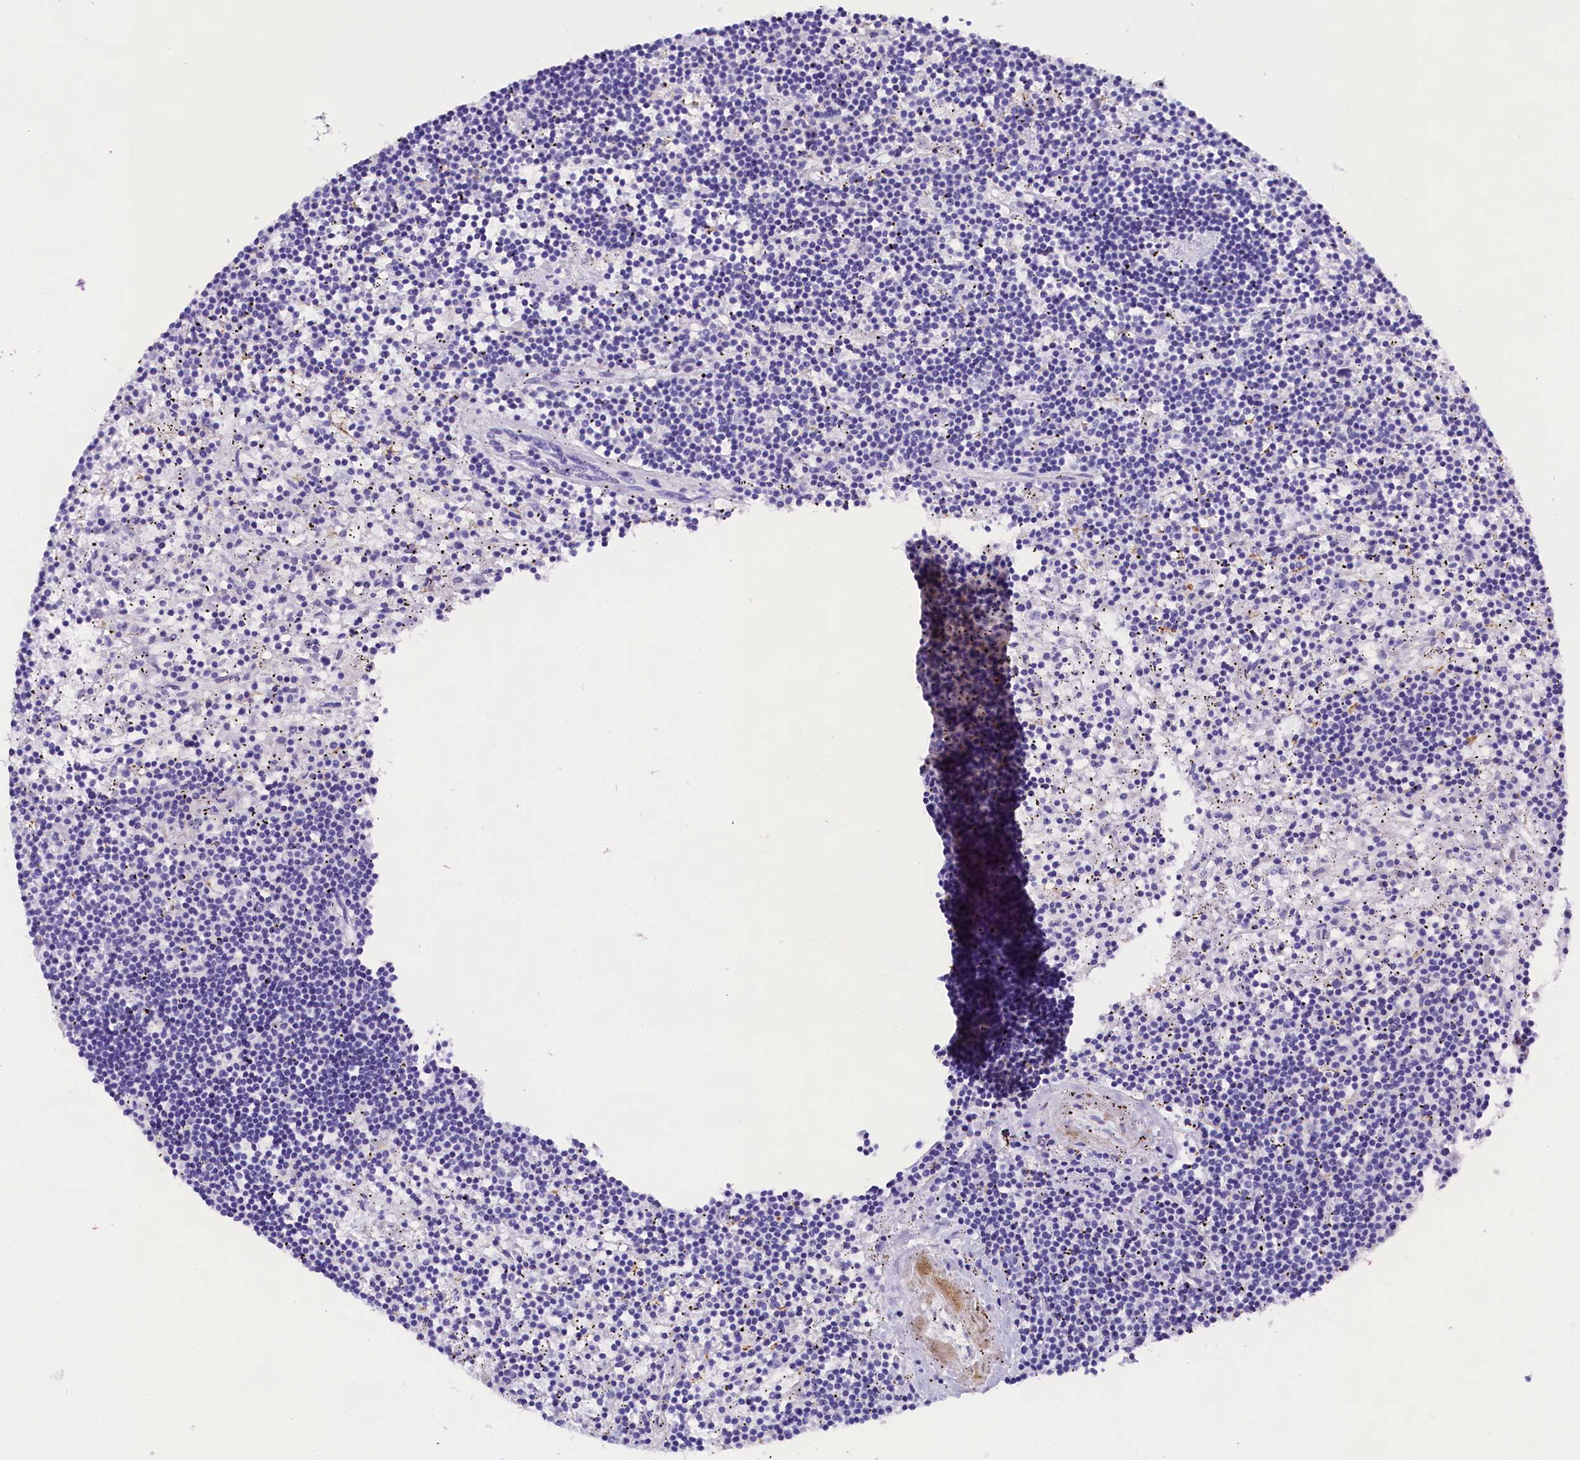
{"staining": {"intensity": "negative", "quantity": "none", "location": "none"}, "tissue": "lymphoma", "cell_type": "Tumor cells", "image_type": "cancer", "snomed": [{"axis": "morphology", "description": "Malignant lymphoma, non-Hodgkin's type, Low grade"}, {"axis": "topography", "description": "Spleen"}], "caption": "Tumor cells show no significant protein expression in malignant lymphoma, non-Hodgkin's type (low-grade). (Brightfield microscopy of DAB (3,3'-diaminobenzidine) IHC at high magnification).", "gene": "SOD3", "patient": {"sex": "male", "age": 76}}